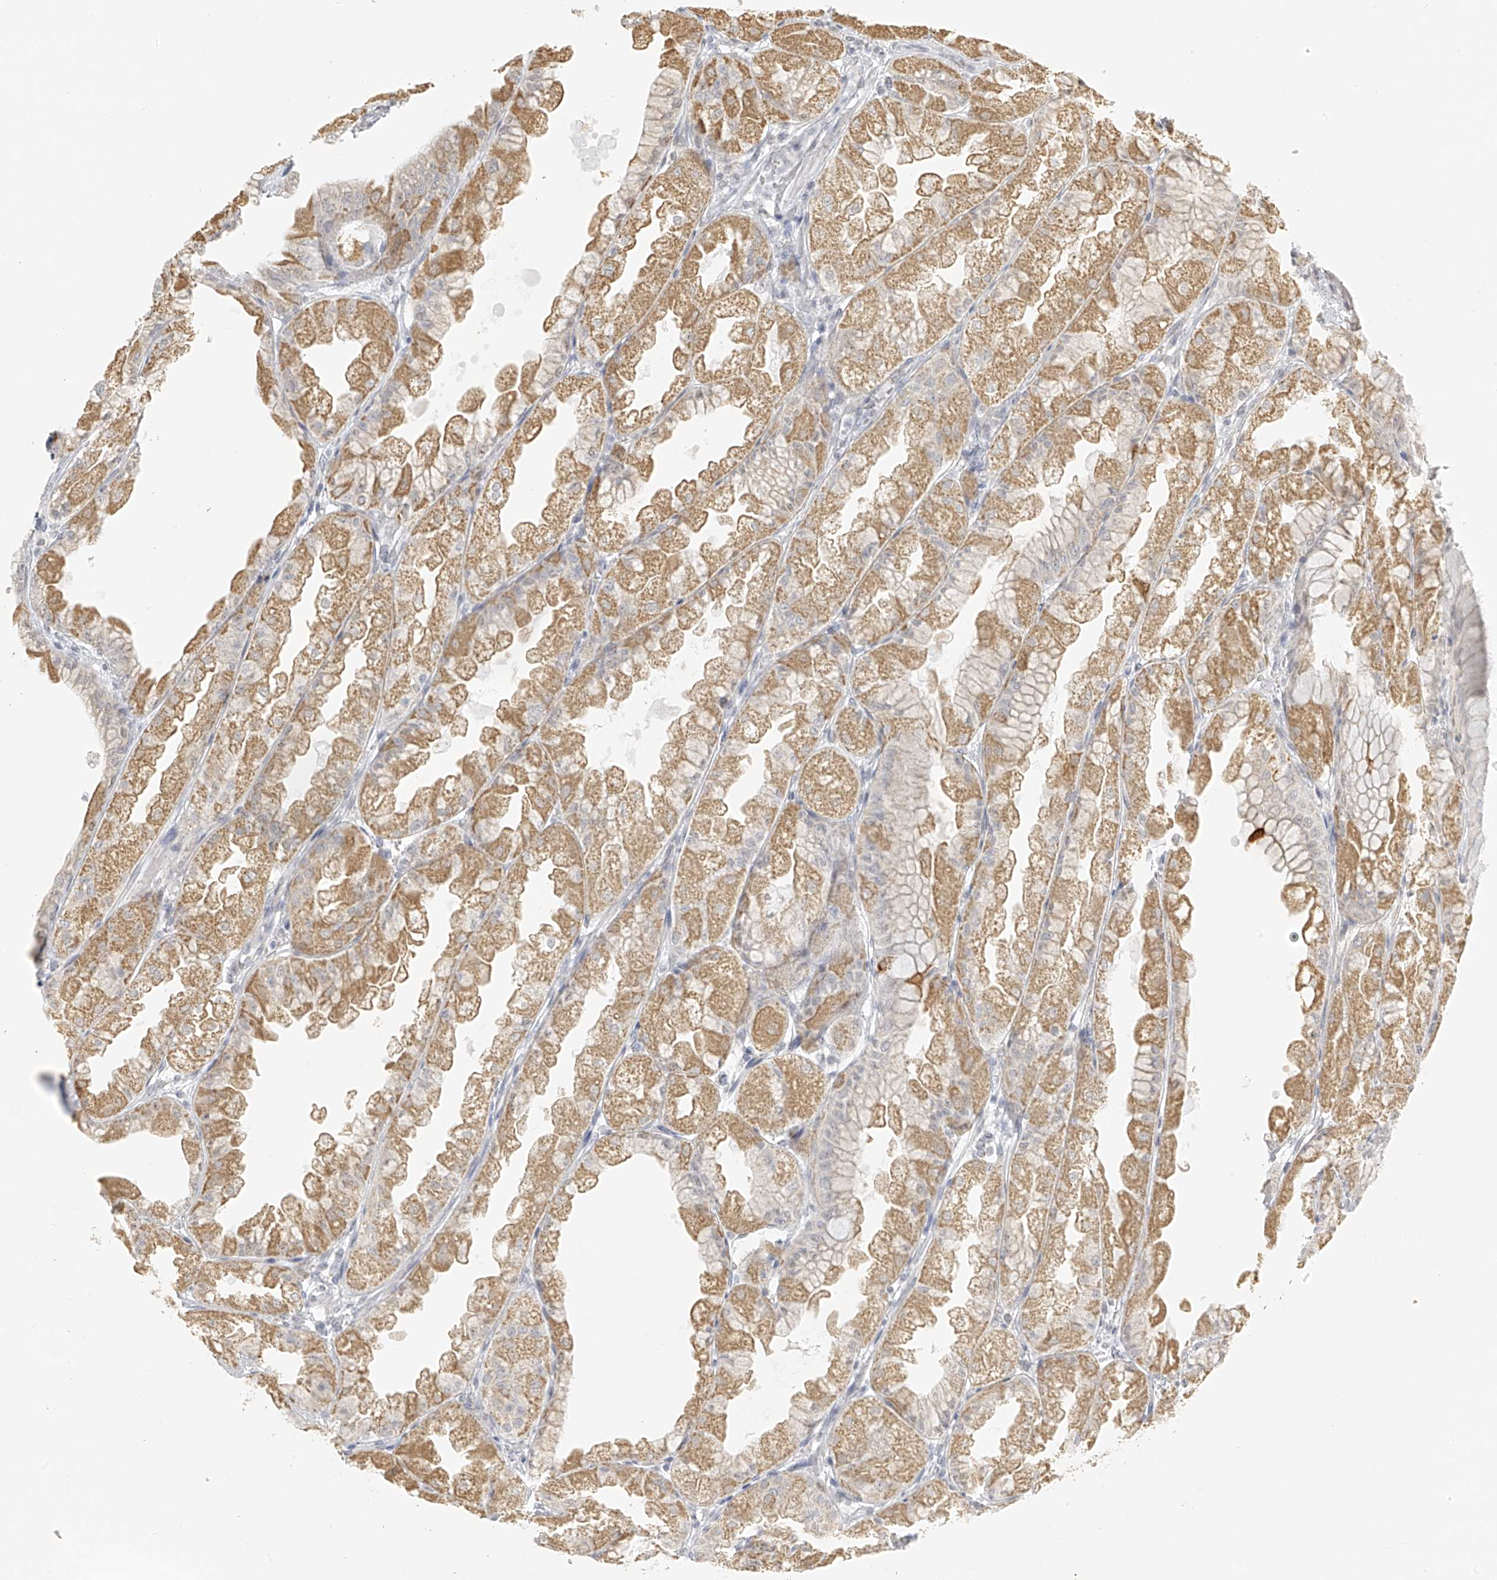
{"staining": {"intensity": "moderate", "quantity": ">75%", "location": "cytoplasmic/membranous"}, "tissue": "stomach", "cell_type": "Glandular cells", "image_type": "normal", "snomed": [{"axis": "morphology", "description": "Normal tissue, NOS"}, {"axis": "topography", "description": "Stomach, upper"}], "caption": "Human stomach stained for a protein (brown) reveals moderate cytoplasmic/membranous positive staining in about >75% of glandular cells.", "gene": "DYRK1B", "patient": {"sex": "male", "age": 47}}